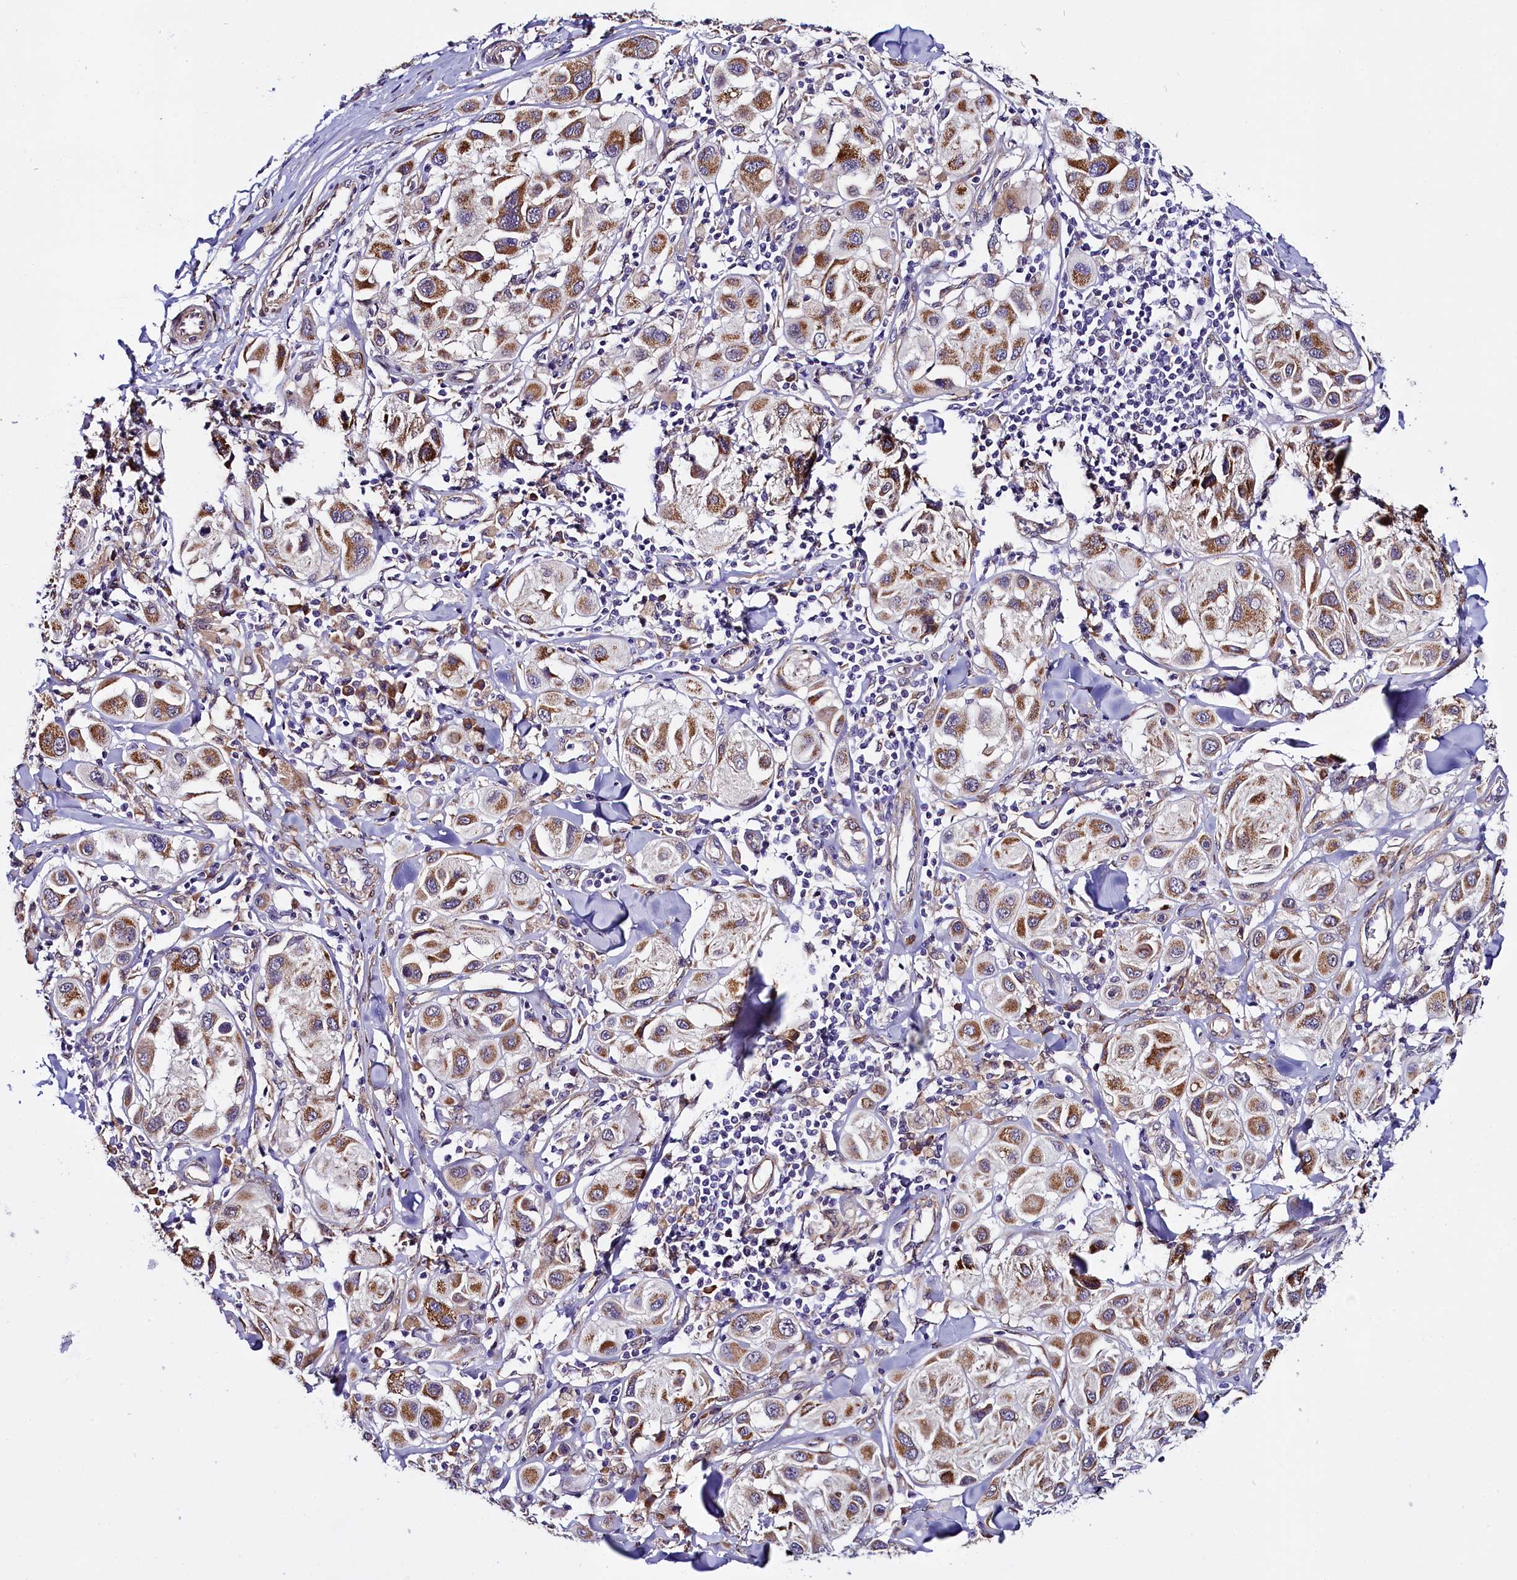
{"staining": {"intensity": "moderate", "quantity": ">75%", "location": "cytoplasmic/membranous"}, "tissue": "melanoma", "cell_type": "Tumor cells", "image_type": "cancer", "snomed": [{"axis": "morphology", "description": "Malignant melanoma, Metastatic site"}, {"axis": "topography", "description": "Skin"}], "caption": "Moderate cytoplasmic/membranous staining is appreciated in about >75% of tumor cells in malignant melanoma (metastatic site).", "gene": "UACA", "patient": {"sex": "male", "age": 41}}